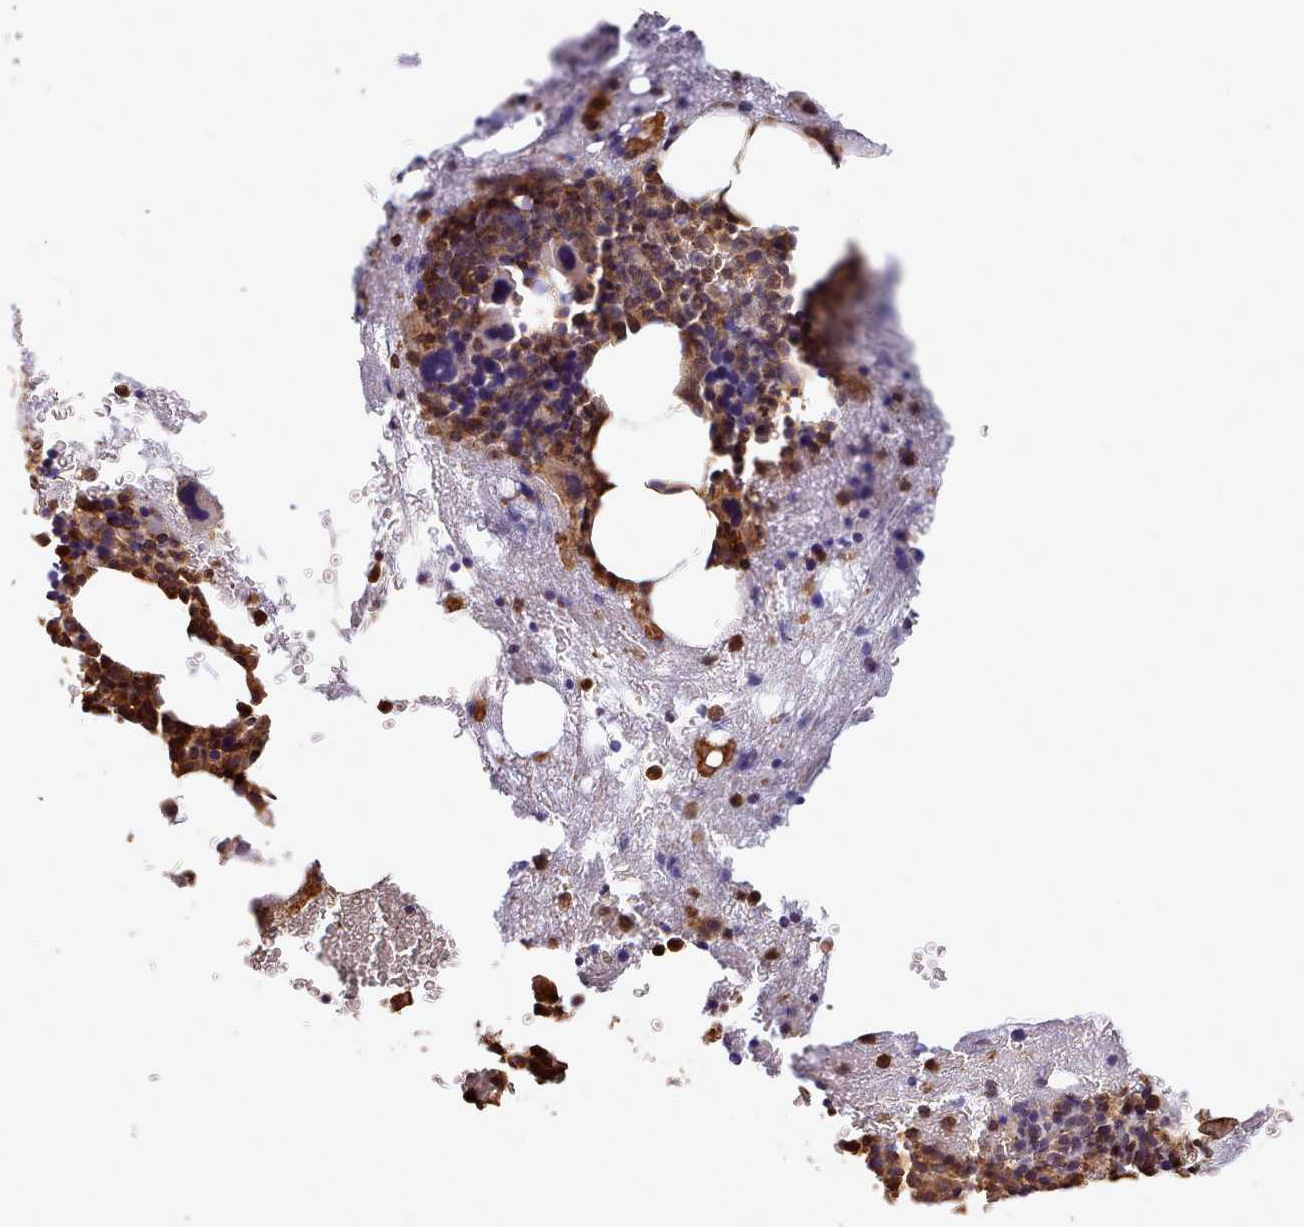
{"staining": {"intensity": "strong", "quantity": ">75%", "location": "cytoplasmic/membranous"}, "tissue": "bone marrow", "cell_type": "Hematopoietic cells", "image_type": "normal", "snomed": [{"axis": "morphology", "description": "Normal tissue, NOS"}, {"axis": "topography", "description": "Bone marrow"}], "caption": "Protein staining of normal bone marrow exhibits strong cytoplasmic/membranous staining in approximately >75% of hematopoietic cells.", "gene": "CAPZA1", "patient": {"sex": "male", "age": 53}}